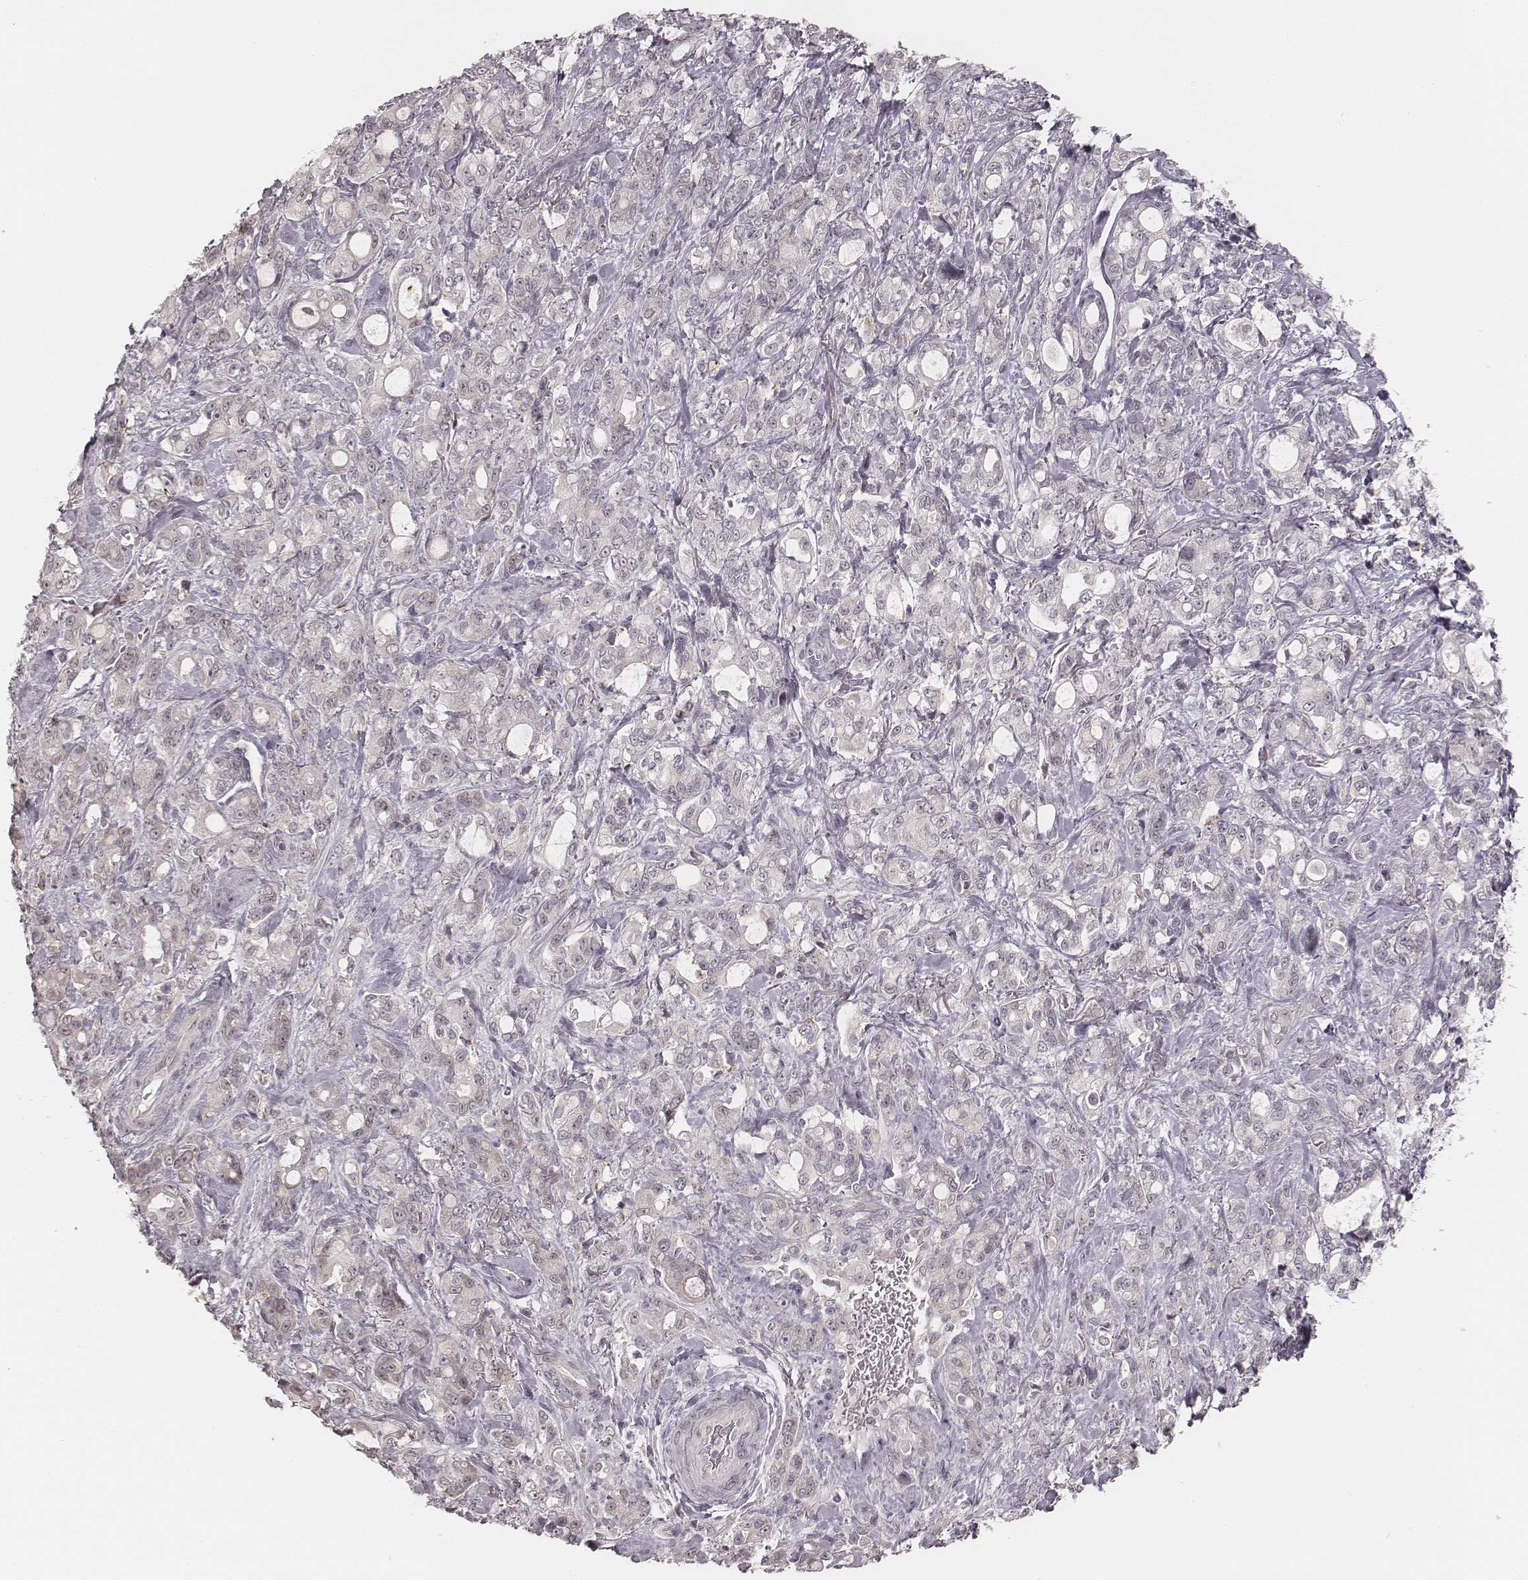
{"staining": {"intensity": "negative", "quantity": "none", "location": "none"}, "tissue": "stomach cancer", "cell_type": "Tumor cells", "image_type": "cancer", "snomed": [{"axis": "morphology", "description": "Adenocarcinoma, NOS"}, {"axis": "topography", "description": "Stomach"}], "caption": "Tumor cells are negative for brown protein staining in adenocarcinoma (stomach).", "gene": "ACACB", "patient": {"sex": "male", "age": 63}}